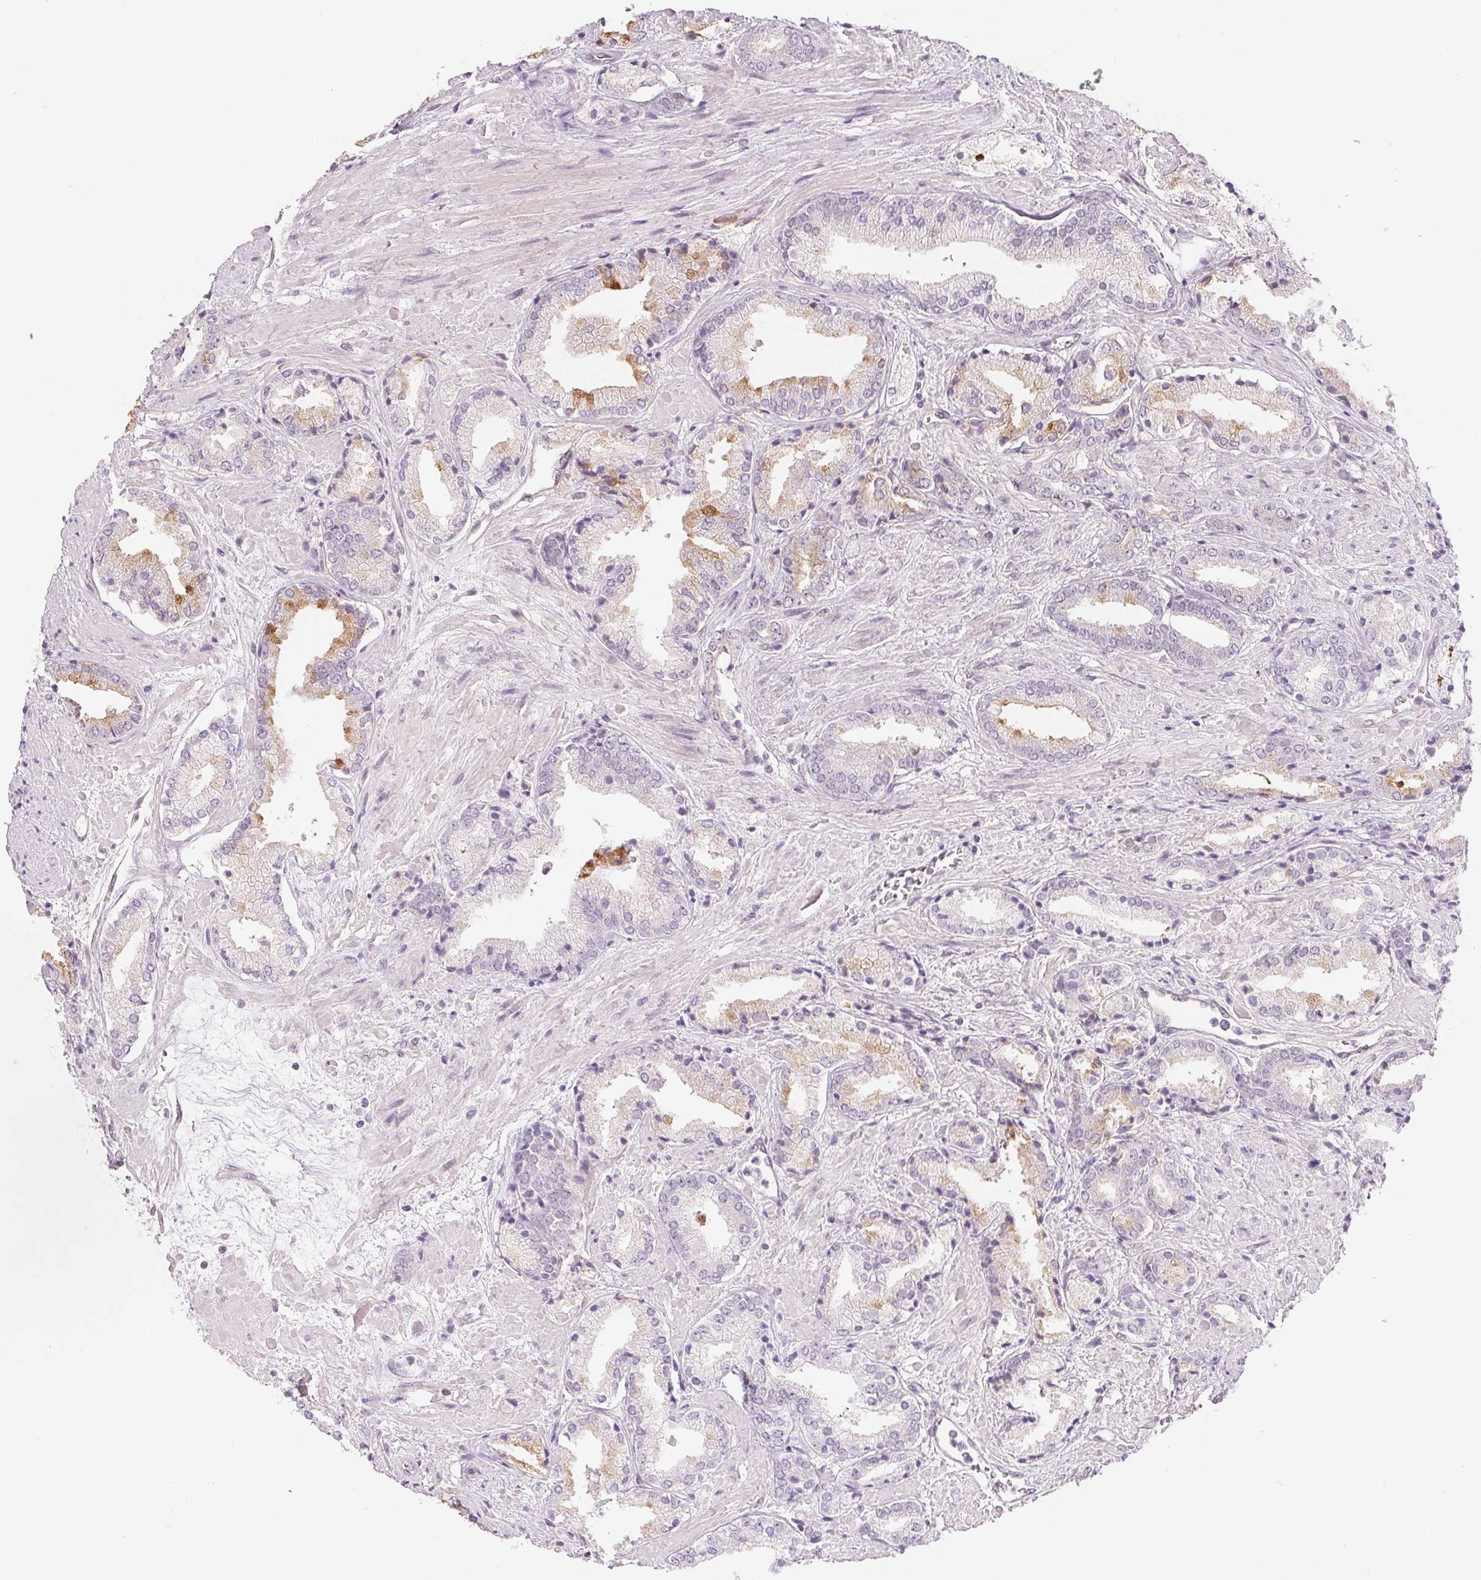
{"staining": {"intensity": "strong", "quantity": "<25%", "location": "cytoplasmic/membranous"}, "tissue": "prostate cancer", "cell_type": "Tumor cells", "image_type": "cancer", "snomed": [{"axis": "morphology", "description": "Adenocarcinoma, High grade"}, {"axis": "topography", "description": "Prostate"}], "caption": "This photomicrograph displays high-grade adenocarcinoma (prostate) stained with IHC to label a protein in brown. The cytoplasmic/membranous of tumor cells show strong positivity for the protein. Nuclei are counter-stained blue.", "gene": "CFC1", "patient": {"sex": "male", "age": 56}}